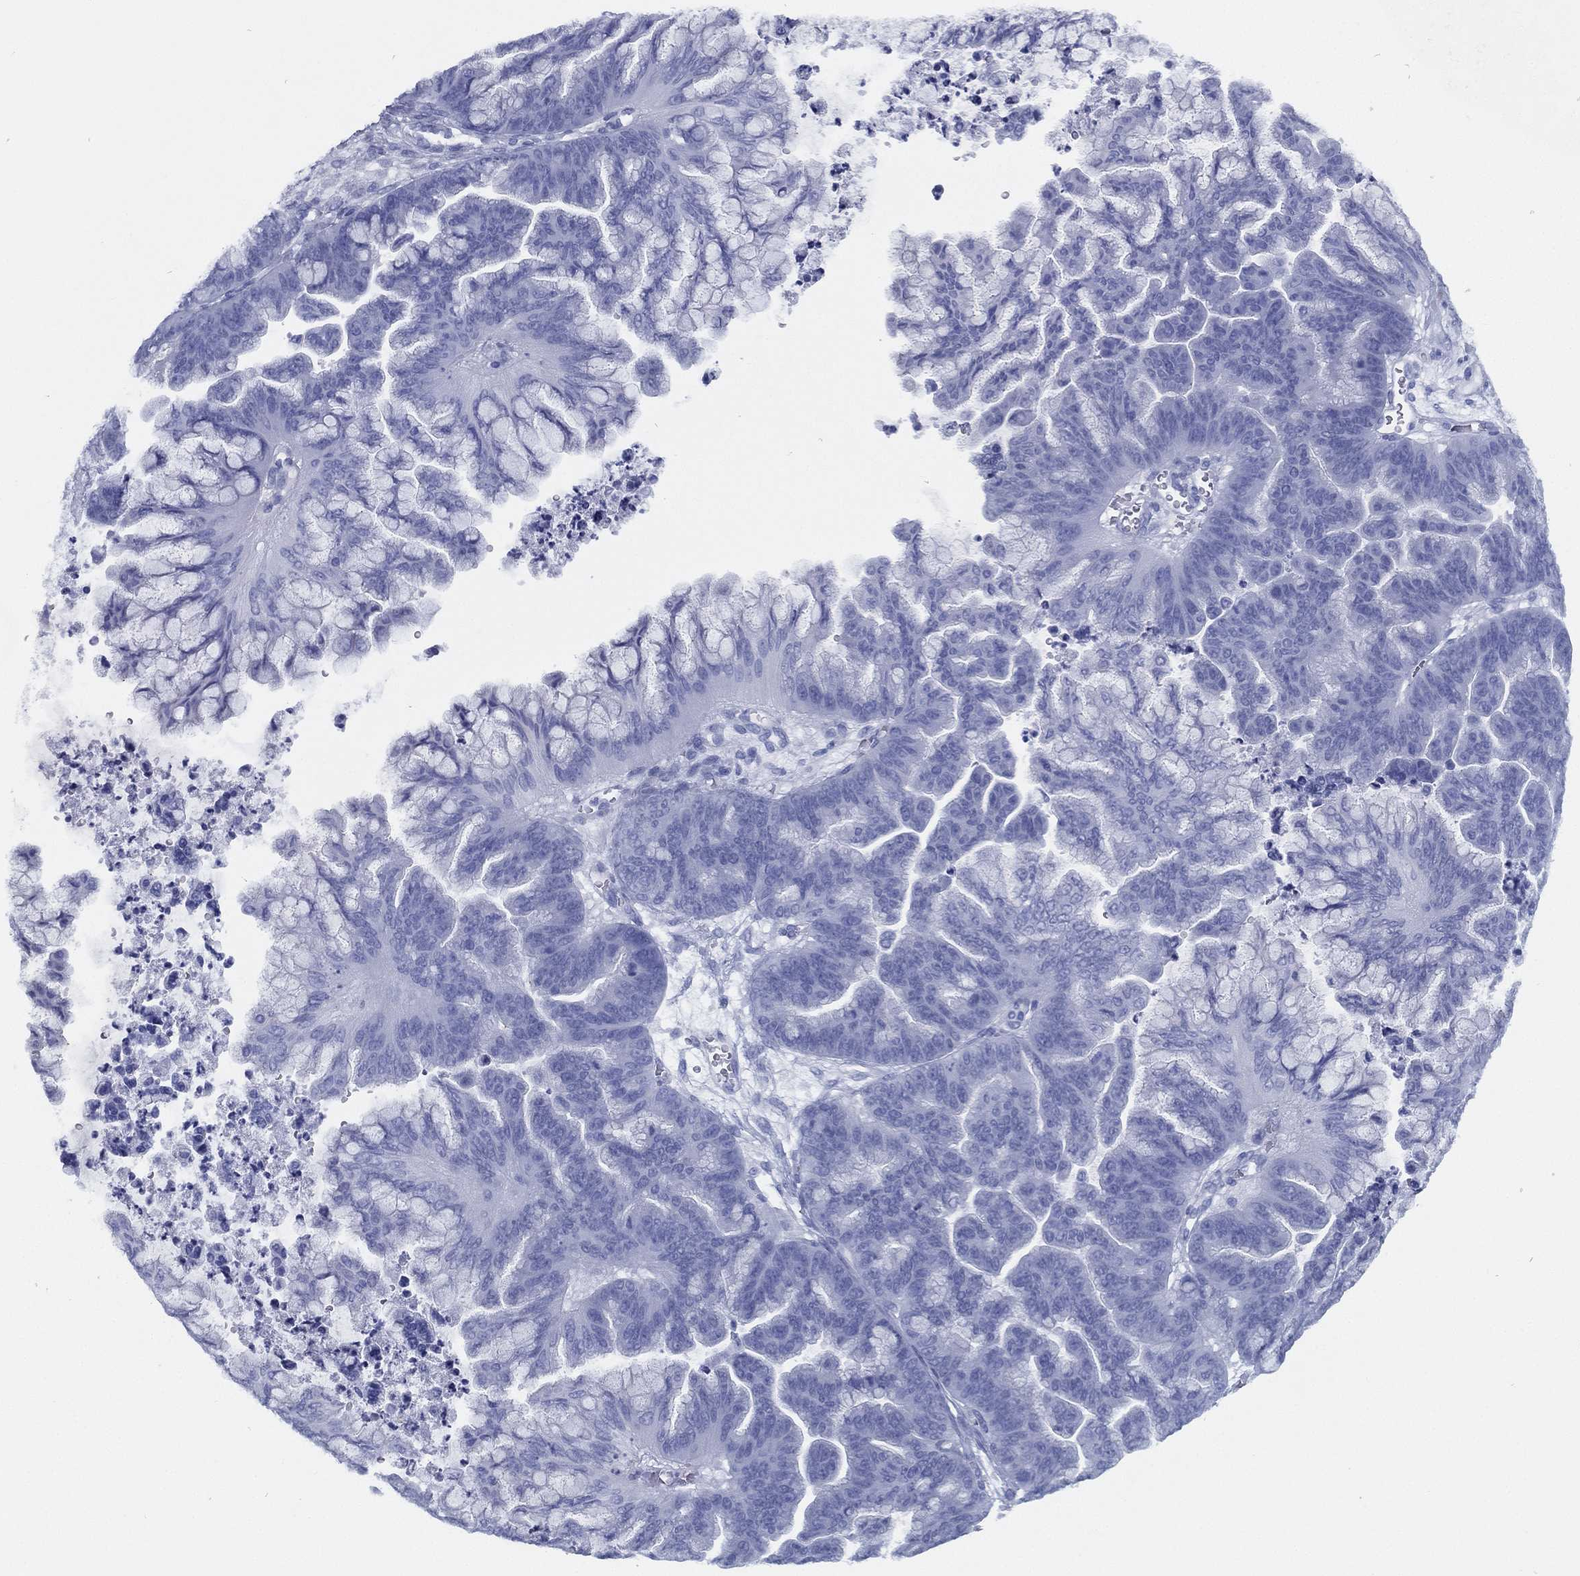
{"staining": {"intensity": "negative", "quantity": "none", "location": "none"}, "tissue": "ovarian cancer", "cell_type": "Tumor cells", "image_type": "cancer", "snomed": [{"axis": "morphology", "description": "Cystadenocarcinoma, mucinous, NOS"}, {"axis": "topography", "description": "Ovary"}], "caption": "A high-resolution image shows IHC staining of ovarian mucinous cystadenocarcinoma, which shows no significant positivity in tumor cells.", "gene": "TMEM252", "patient": {"sex": "female", "age": 67}}